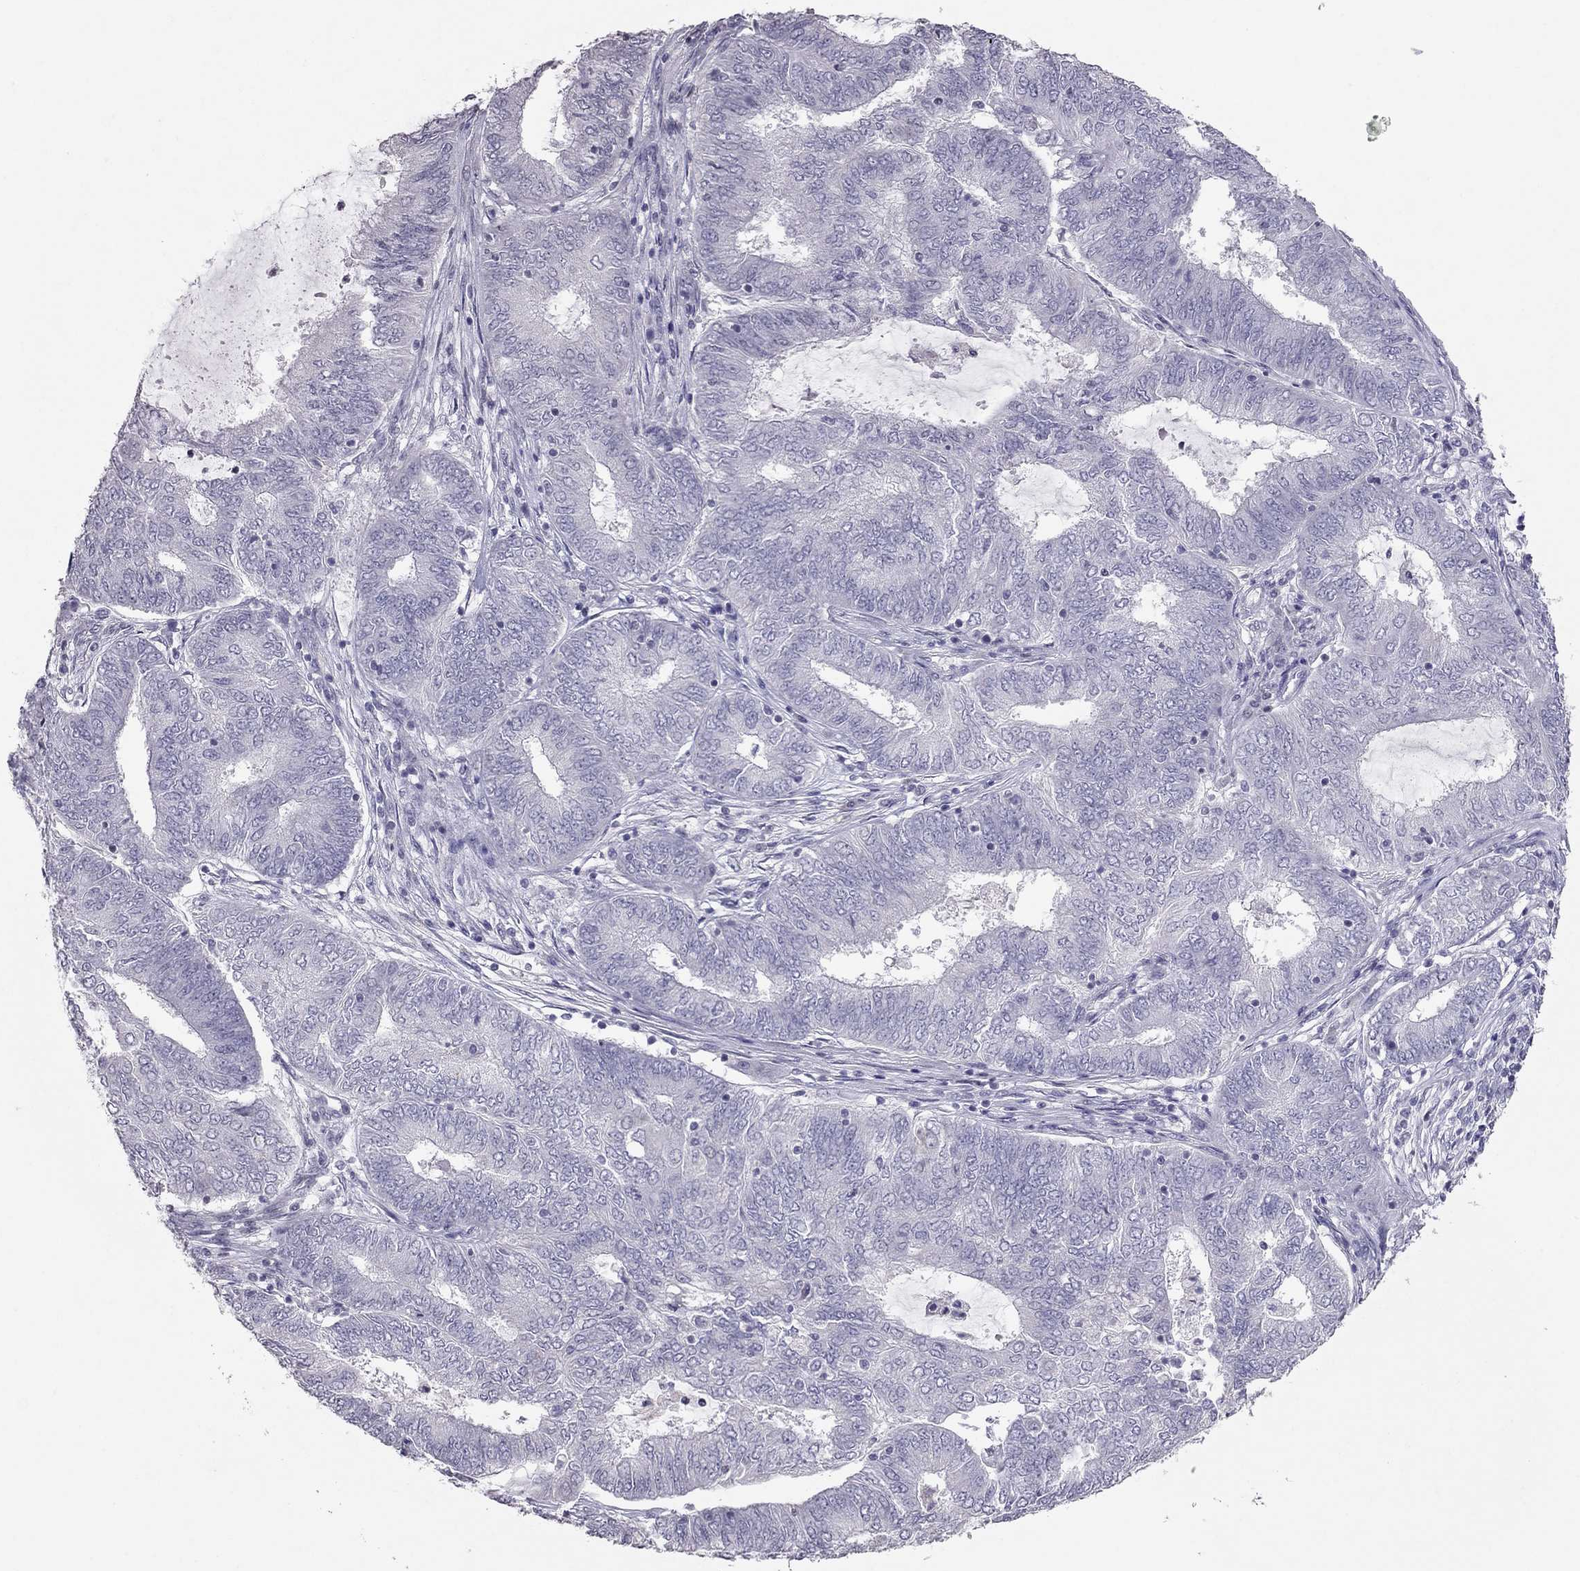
{"staining": {"intensity": "negative", "quantity": "none", "location": "none"}, "tissue": "endometrial cancer", "cell_type": "Tumor cells", "image_type": "cancer", "snomed": [{"axis": "morphology", "description": "Adenocarcinoma, NOS"}, {"axis": "topography", "description": "Endometrium"}], "caption": "High power microscopy image of an IHC photomicrograph of adenocarcinoma (endometrial), revealing no significant staining in tumor cells.", "gene": "TSHB", "patient": {"sex": "female", "age": 62}}